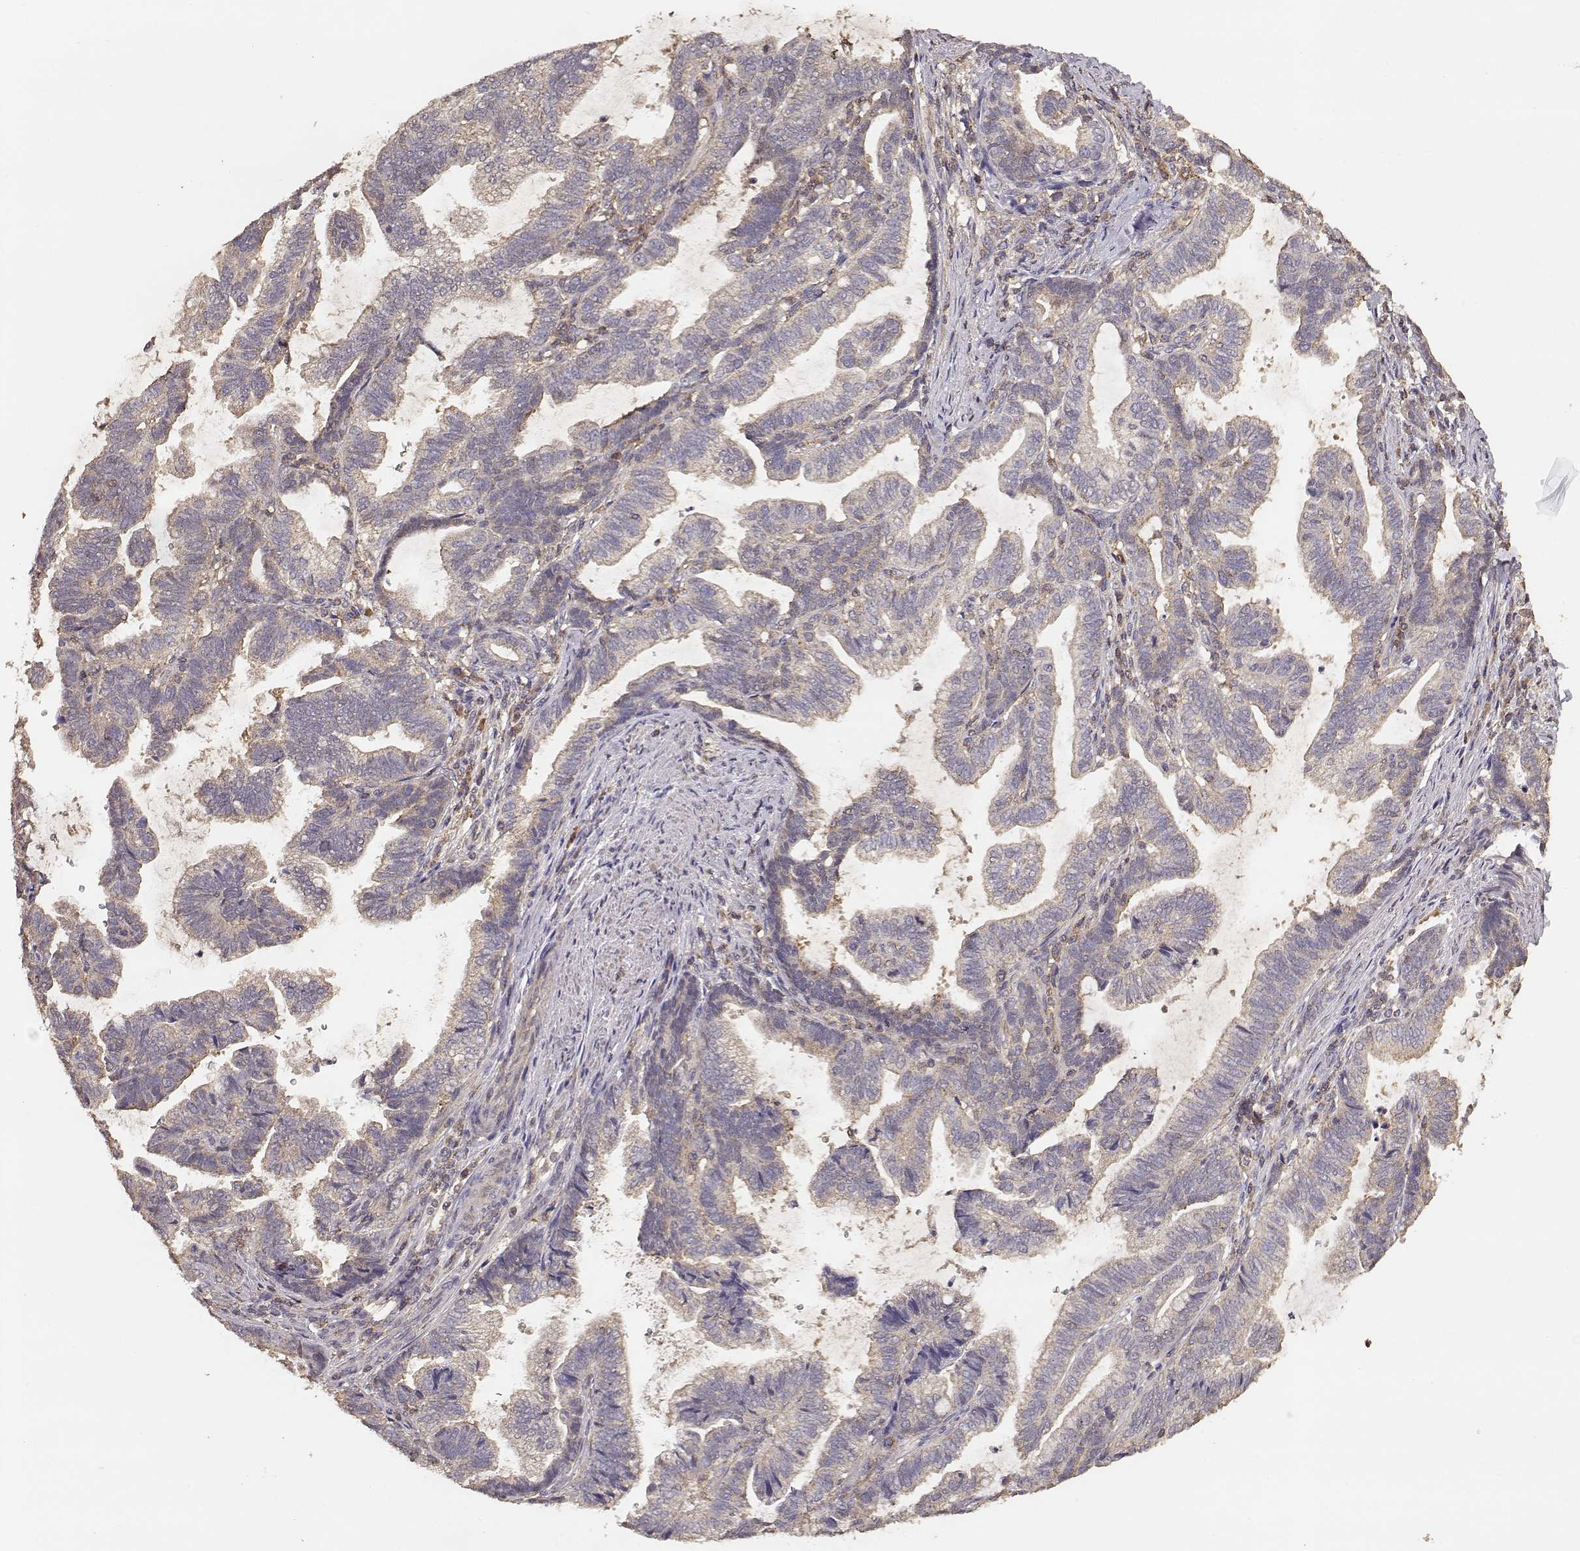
{"staining": {"intensity": "weak", "quantity": "<25%", "location": "cytoplasmic/membranous"}, "tissue": "stomach cancer", "cell_type": "Tumor cells", "image_type": "cancer", "snomed": [{"axis": "morphology", "description": "Adenocarcinoma, NOS"}, {"axis": "topography", "description": "Stomach"}], "caption": "Adenocarcinoma (stomach) was stained to show a protein in brown. There is no significant expression in tumor cells. The staining was performed using DAB to visualize the protein expression in brown, while the nuclei were stained in blue with hematoxylin (Magnification: 20x).", "gene": "TARS3", "patient": {"sex": "male", "age": 83}}